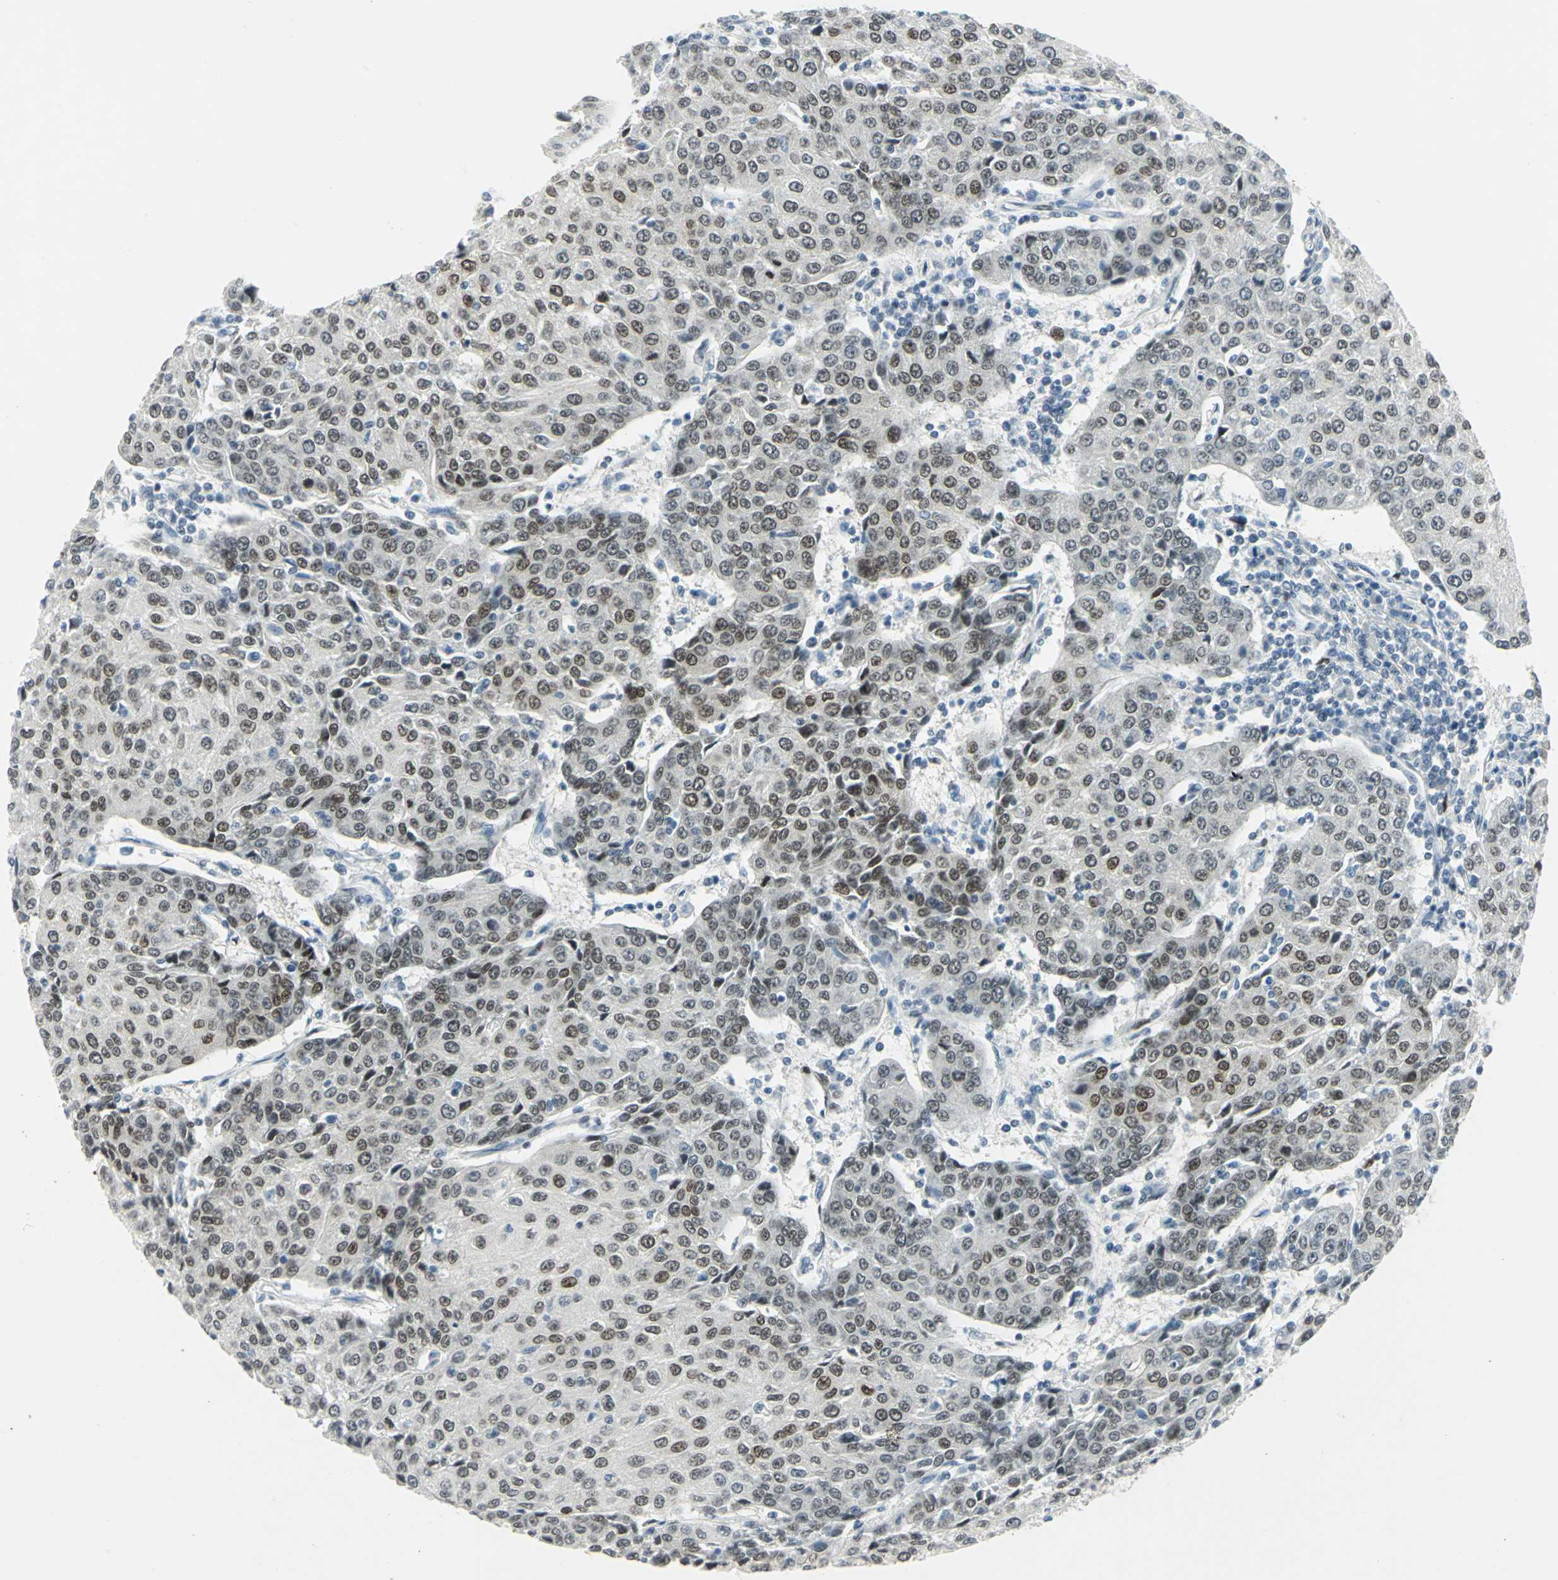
{"staining": {"intensity": "moderate", "quantity": ">75%", "location": "nuclear"}, "tissue": "urothelial cancer", "cell_type": "Tumor cells", "image_type": "cancer", "snomed": [{"axis": "morphology", "description": "Urothelial carcinoma, High grade"}, {"axis": "topography", "description": "Urinary bladder"}], "caption": "The micrograph displays staining of high-grade urothelial carcinoma, revealing moderate nuclear protein expression (brown color) within tumor cells. Nuclei are stained in blue.", "gene": "MEIS2", "patient": {"sex": "female", "age": 85}}